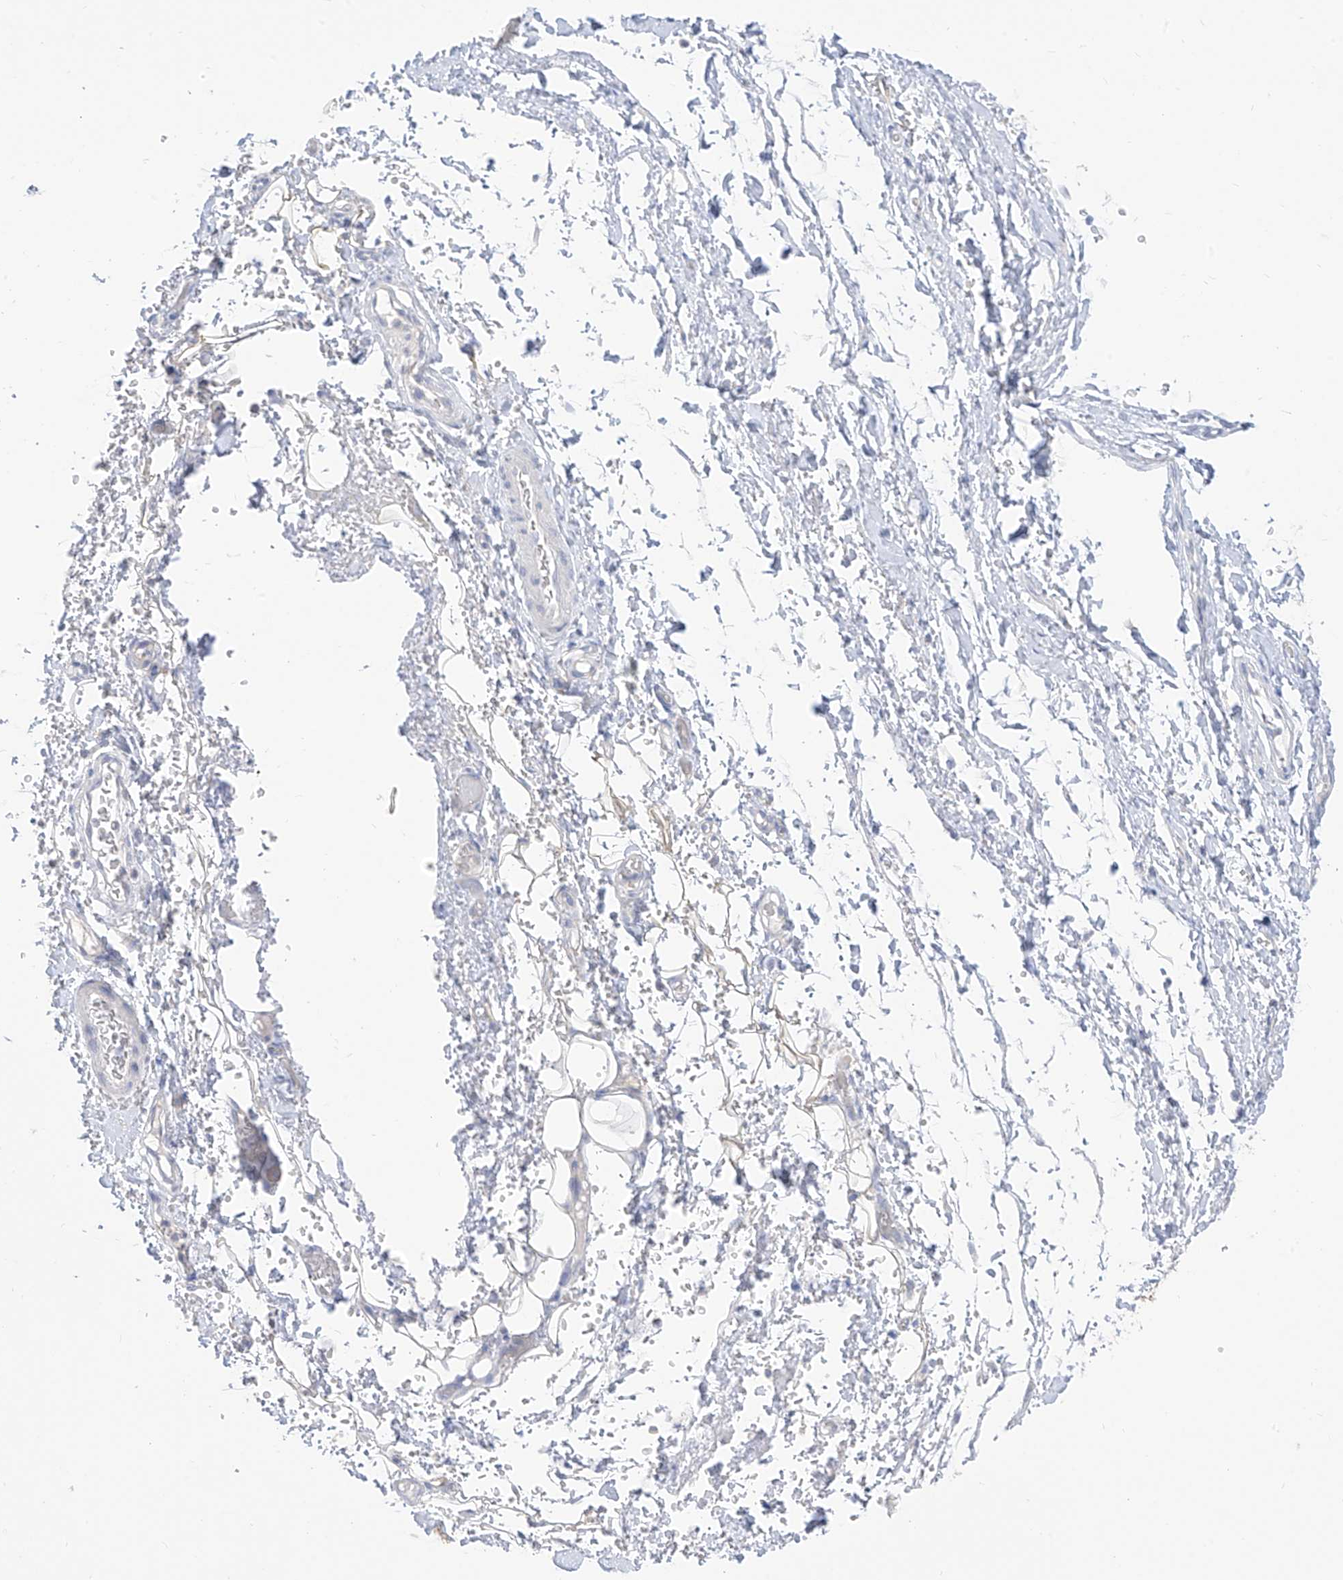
{"staining": {"intensity": "negative", "quantity": "none", "location": "none"}, "tissue": "adipose tissue", "cell_type": "Adipocytes", "image_type": "normal", "snomed": [{"axis": "morphology", "description": "Normal tissue, NOS"}, {"axis": "morphology", "description": "Adenocarcinoma, NOS"}, {"axis": "topography", "description": "Stomach, upper"}, {"axis": "topography", "description": "Peripheral nerve tissue"}], "caption": "High magnification brightfield microscopy of benign adipose tissue stained with DAB (brown) and counterstained with hematoxylin (blue): adipocytes show no significant positivity.", "gene": "ARHGEF40", "patient": {"sex": "male", "age": 62}}